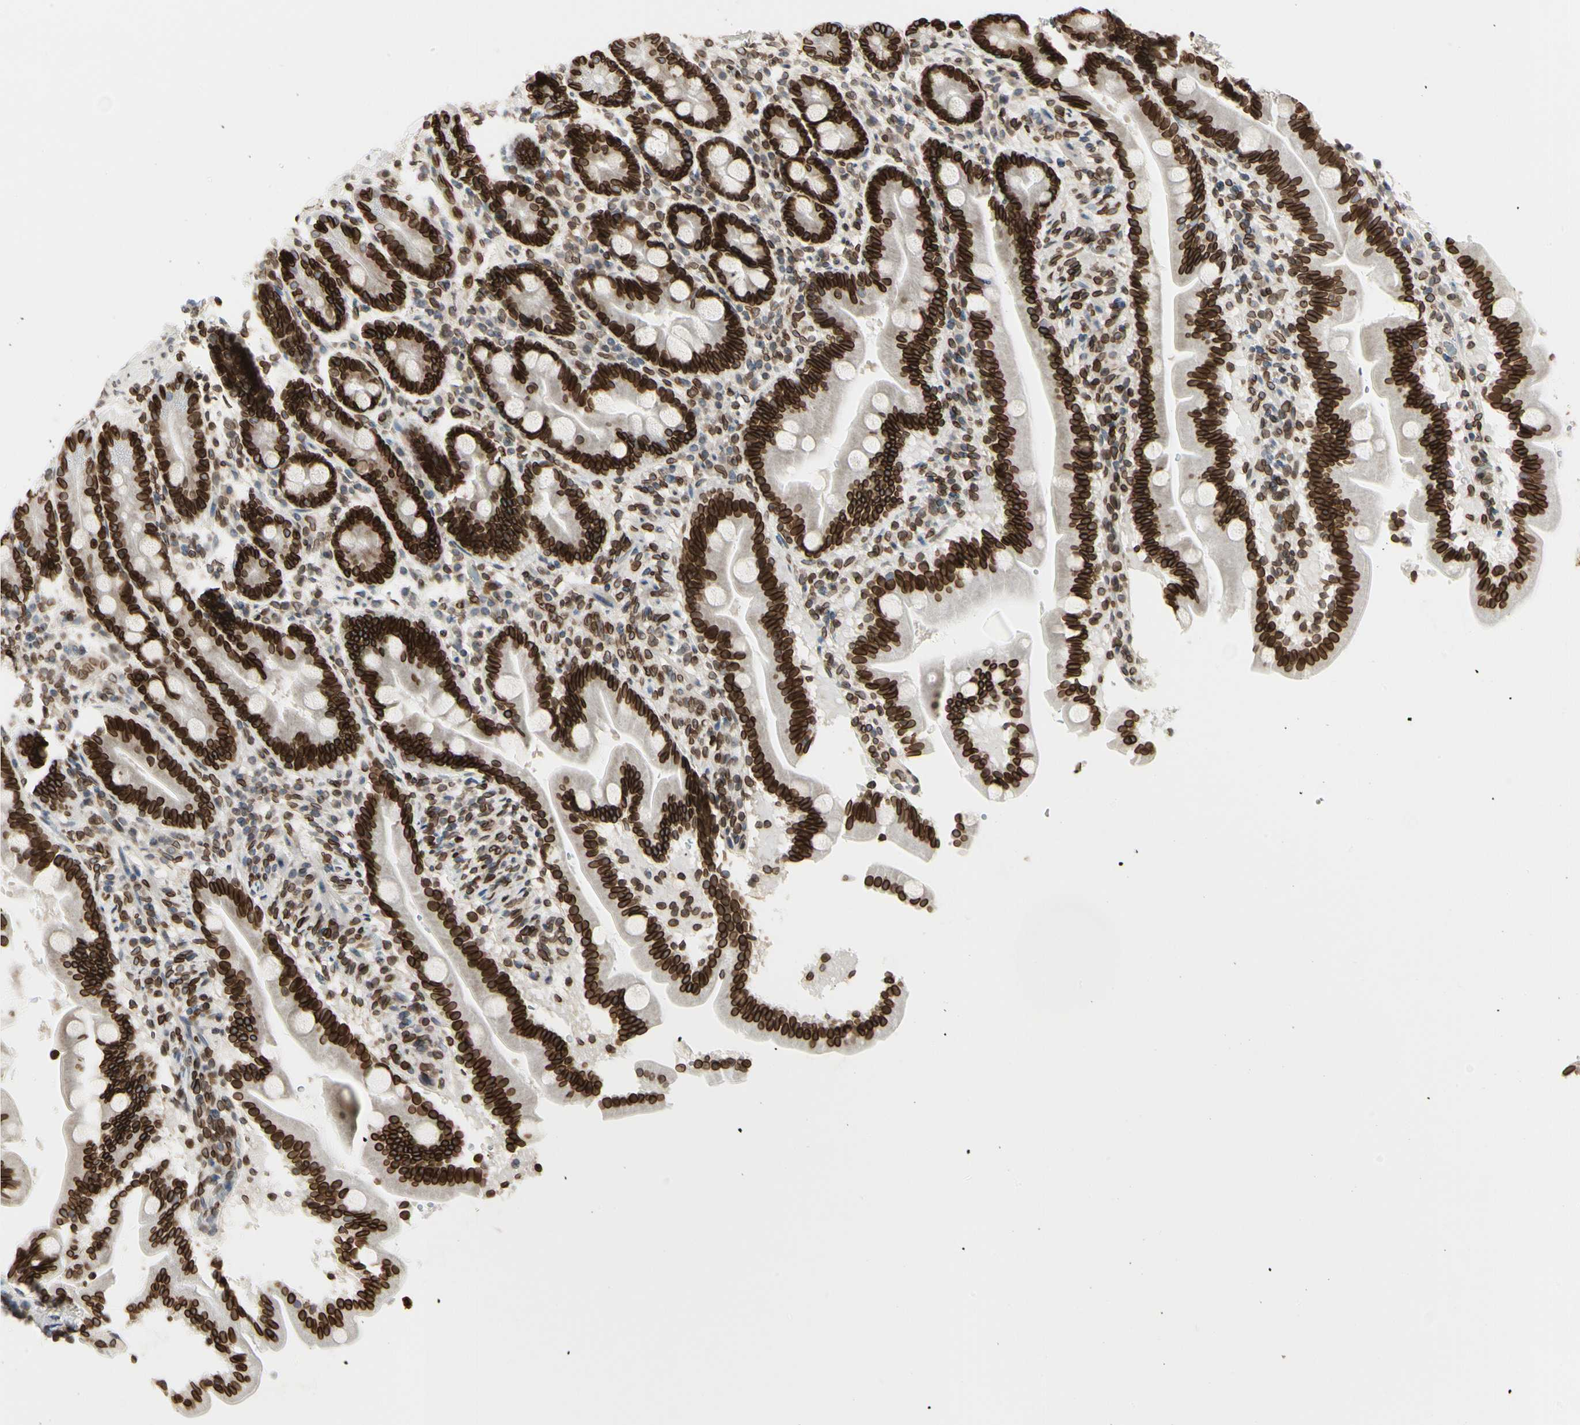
{"staining": {"intensity": "strong", "quantity": ">75%", "location": "cytoplasmic/membranous,nuclear"}, "tissue": "duodenum", "cell_type": "Glandular cells", "image_type": "normal", "snomed": [{"axis": "morphology", "description": "Normal tissue, NOS"}, {"axis": "topography", "description": "Duodenum"}], "caption": "Immunohistochemical staining of benign duodenum reveals high levels of strong cytoplasmic/membranous,nuclear staining in about >75% of glandular cells.", "gene": "TMPO", "patient": {"sex": "male", "age": 54}}